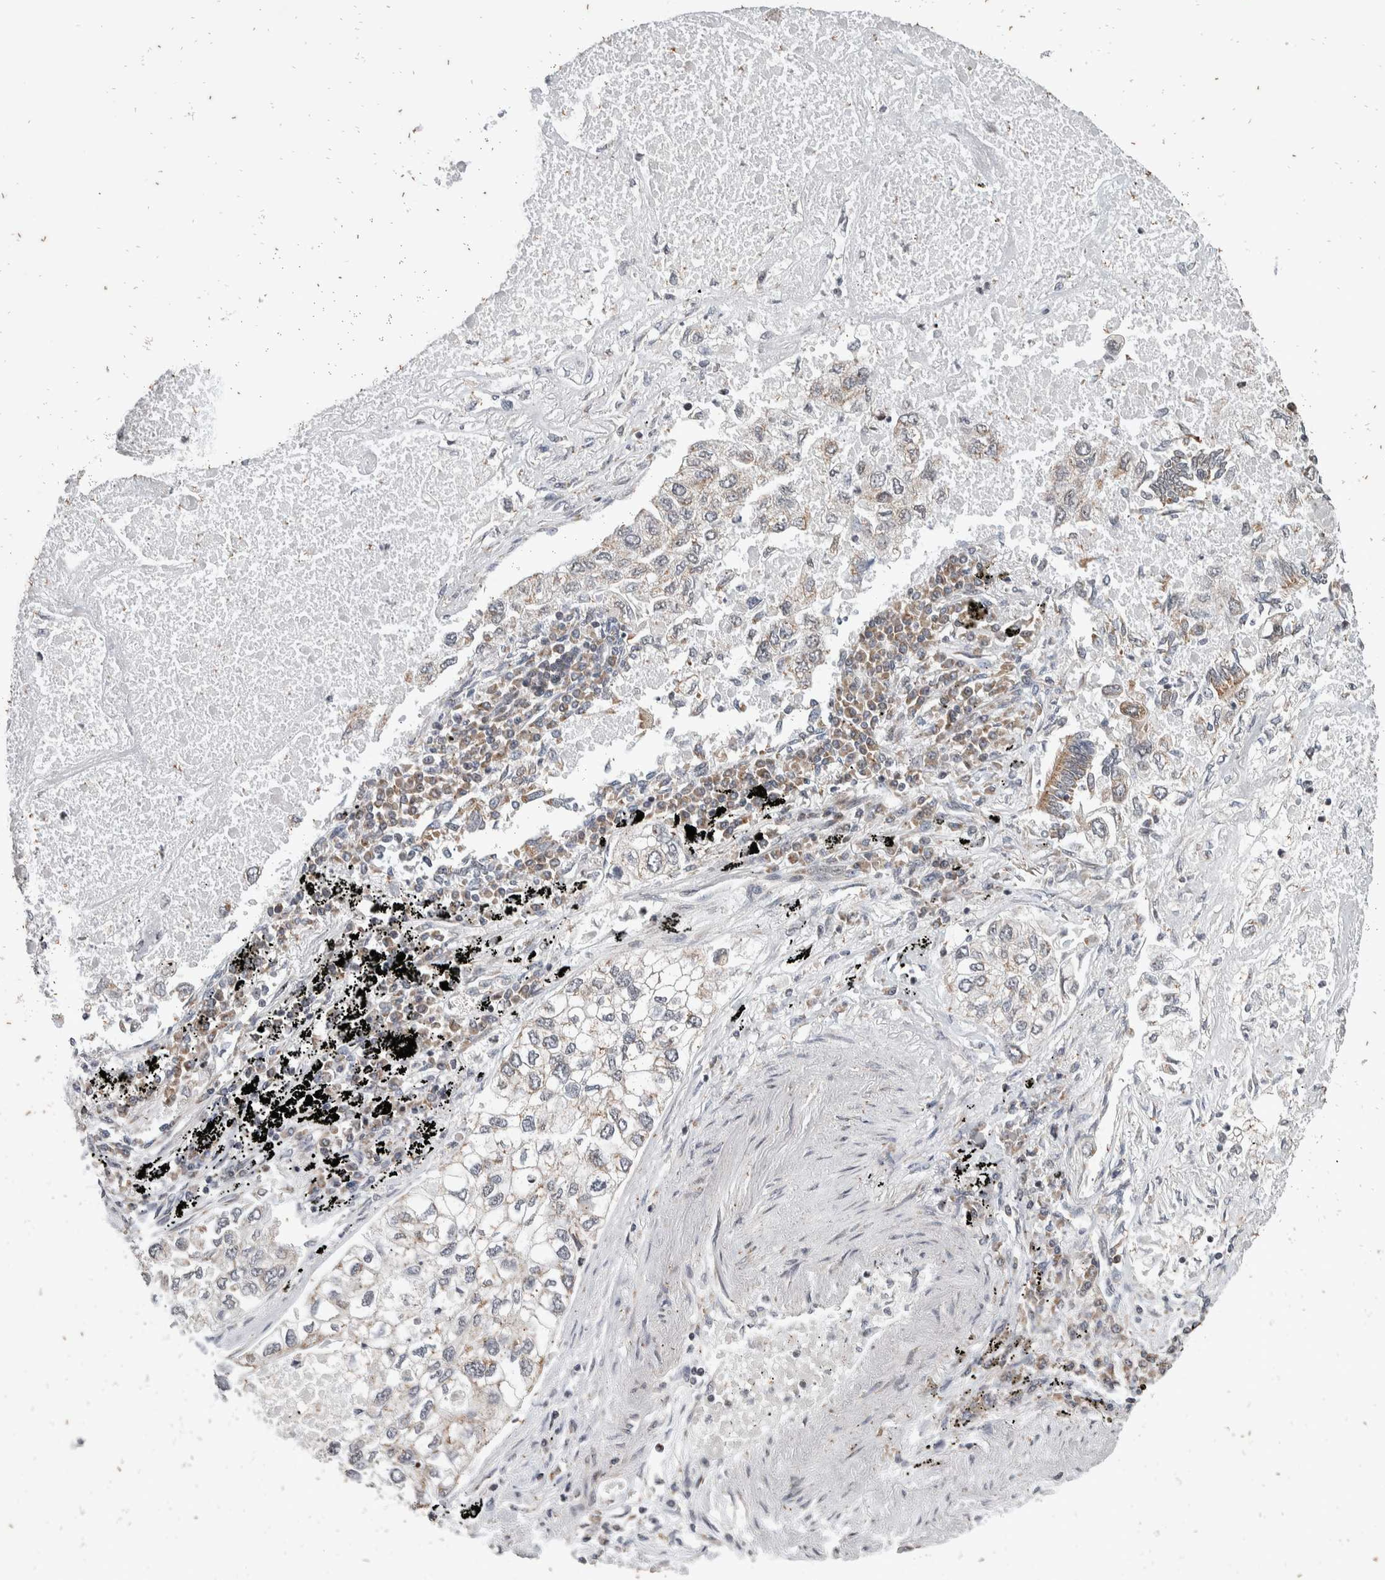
{"staining": {"intensity": "negative", "quantity": "none", "location": "none"}, "tissue": "lung cancer", "cell_type": "Tumor cells", "image_type": "cancer", "snomed": [{"axis": "morphology", "description": "Inflammation, NOS"}, {"axis": "morphology", "description": "Adenocarcinoma, NOS"}, {"axis": "topography", "description": "Lung"}], "caption": "Photomicrograph shows no significant protein staining in tumor cells of adenocarcinoma (lung).", "gene": "ATXN7L1", "patient": {"sex": "male", "age": 63}}